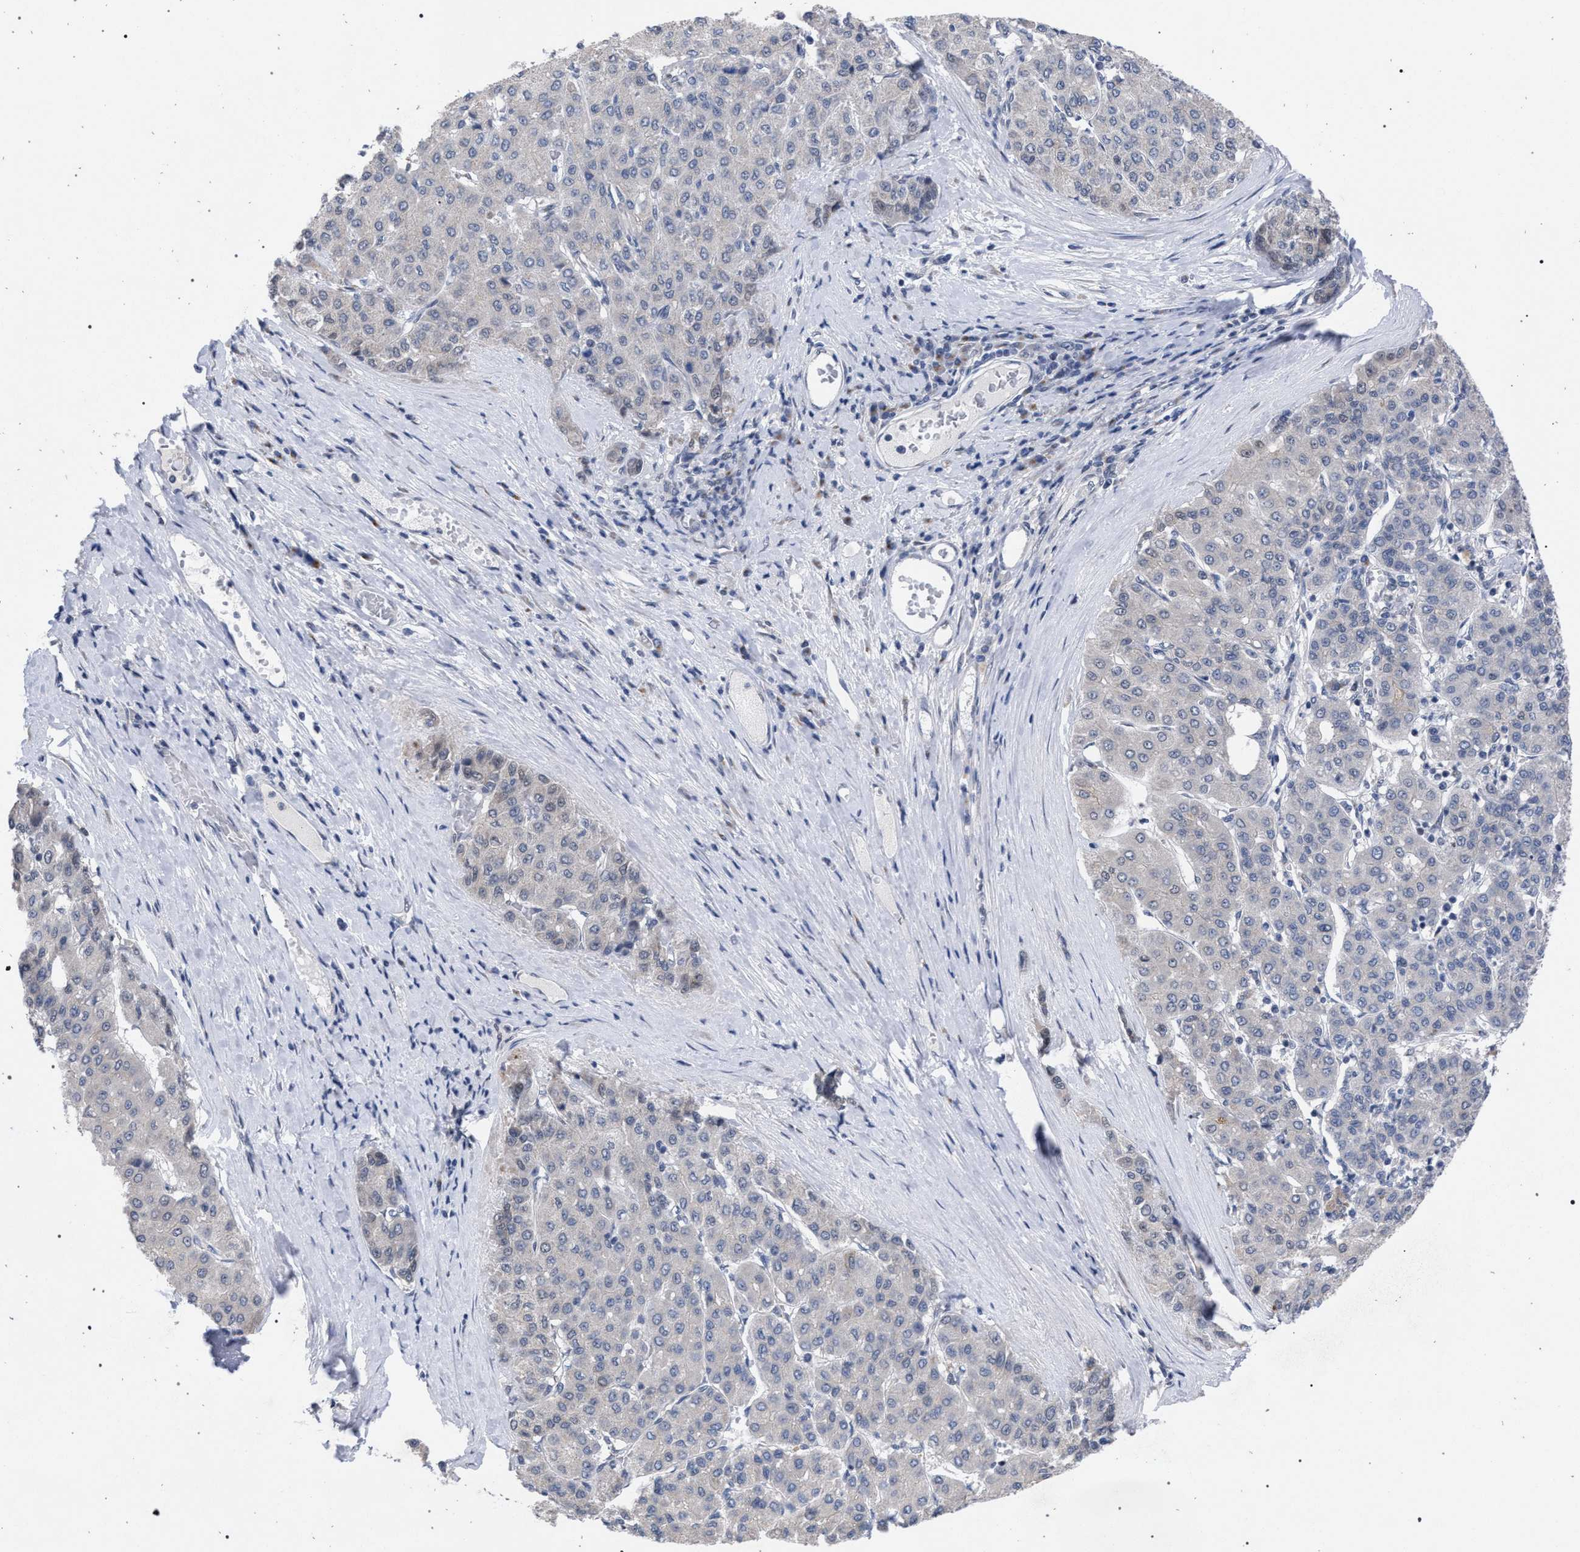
{"staining": {"intensity": "negative", "quantity": "none", "location": "none"}, "tissue": "liver cancer", "cell_type": "Tumor cells", "image_type": "cancer", "snomed": [{"axis": "morphology", "description": "Carcinoma, Hepatocellular, NOS"}, {"axis": "topography", "description": "Liver"}], "caption": "High magnification brightfield microscopy of liver cancer stained with DAB (3,3'-diaminobenzidine) (brown) and counterstained with hematoxylin (blue): tumor cells show no significant positivity.", "gene": "GOLGA2", "patient": {"sex": "male", "age": 65}}